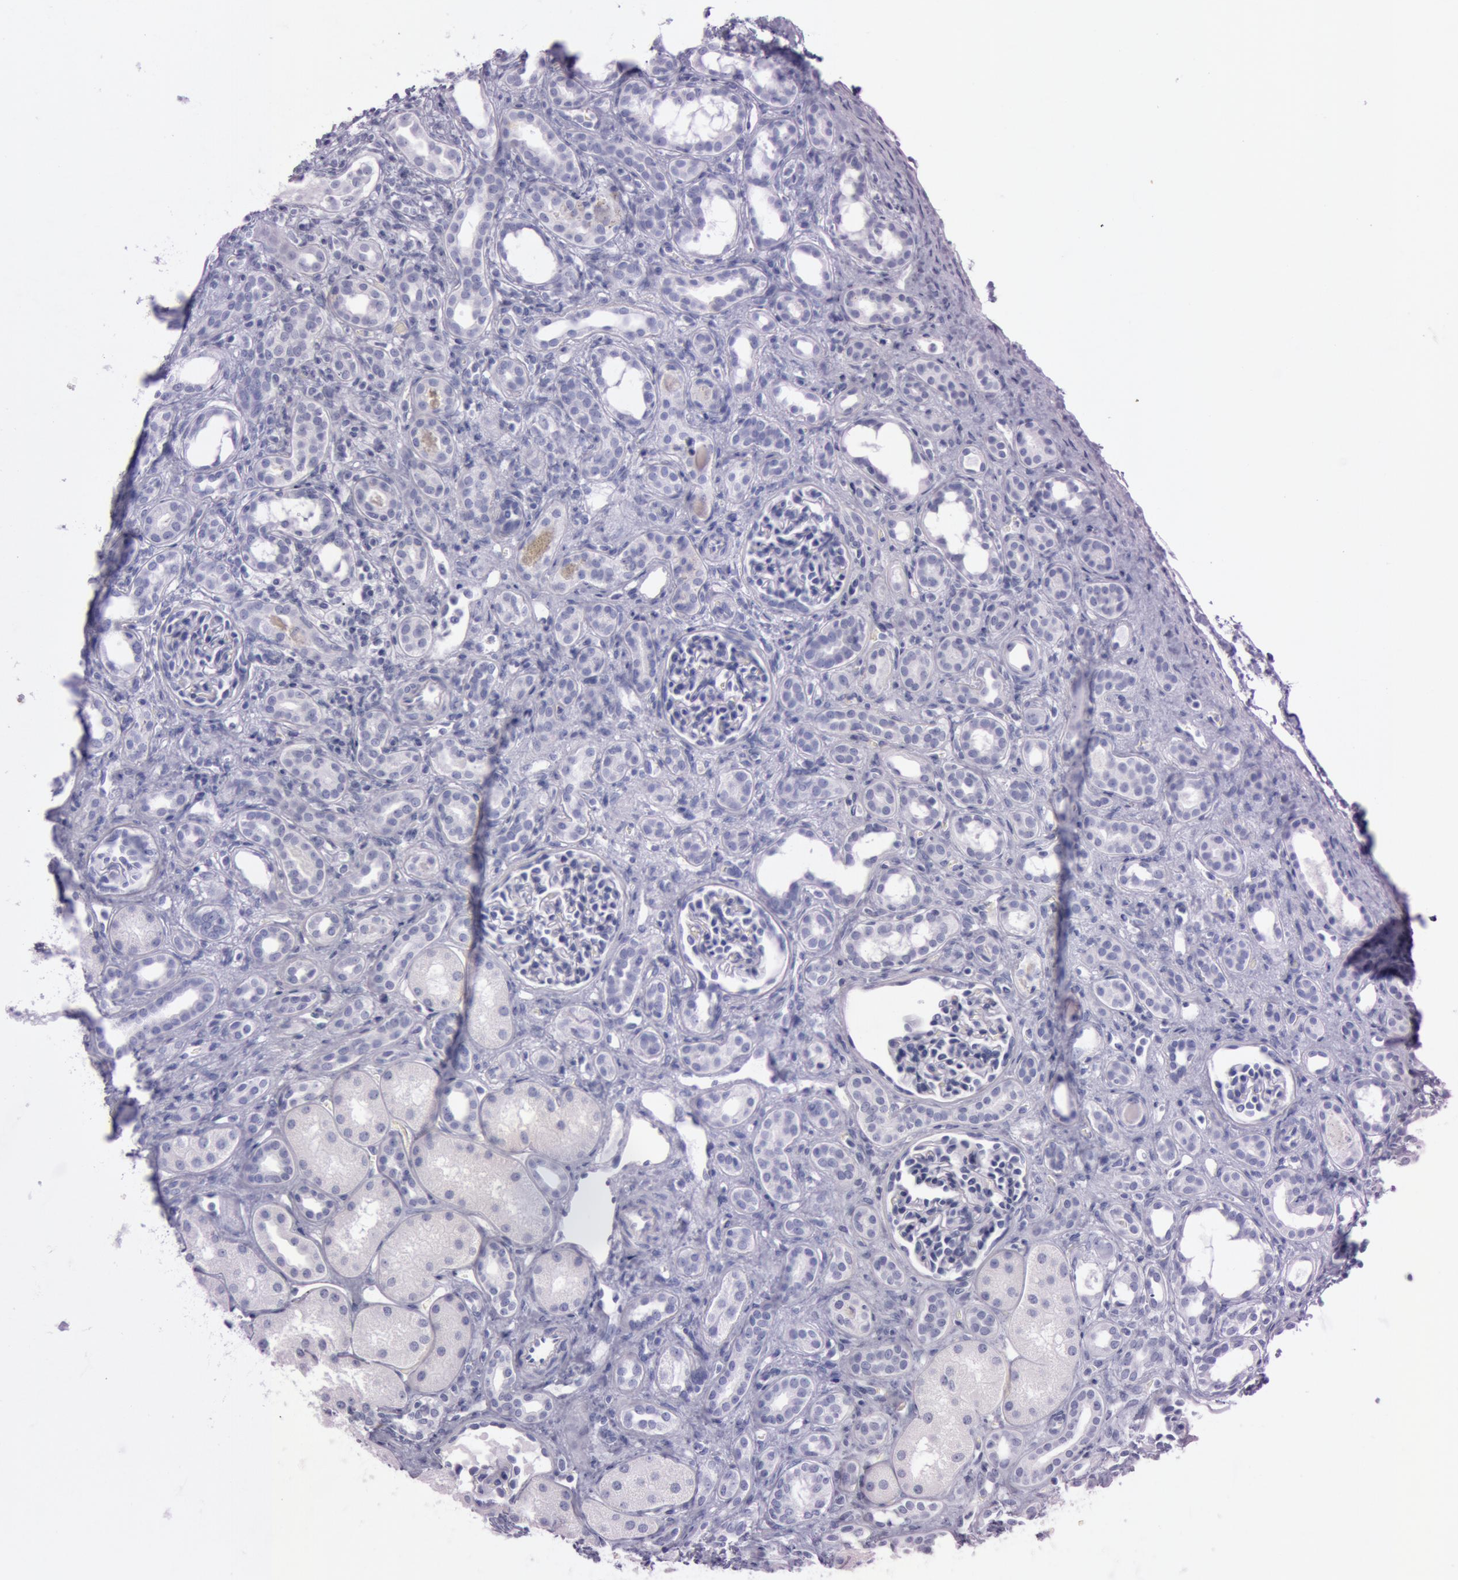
{"staining": {"intensity": "negative", "quantity": "none", "location": "none"}, "tissue": "kidney", "cell_type": "Cells in glomeruli", "image_type": "normal", "snomed": [{"axis": "morphology", "description": "Normal tissue, NOS"}, {"axis": "topography", "description": "Kidney"}], "caption": "DAB immunohistochemical staining of unremarkable kidney demonstrates no significant positivity in cells in glomeruli.", "gene": "S100A7", "patient": {"sex": "male", "age": 7}}